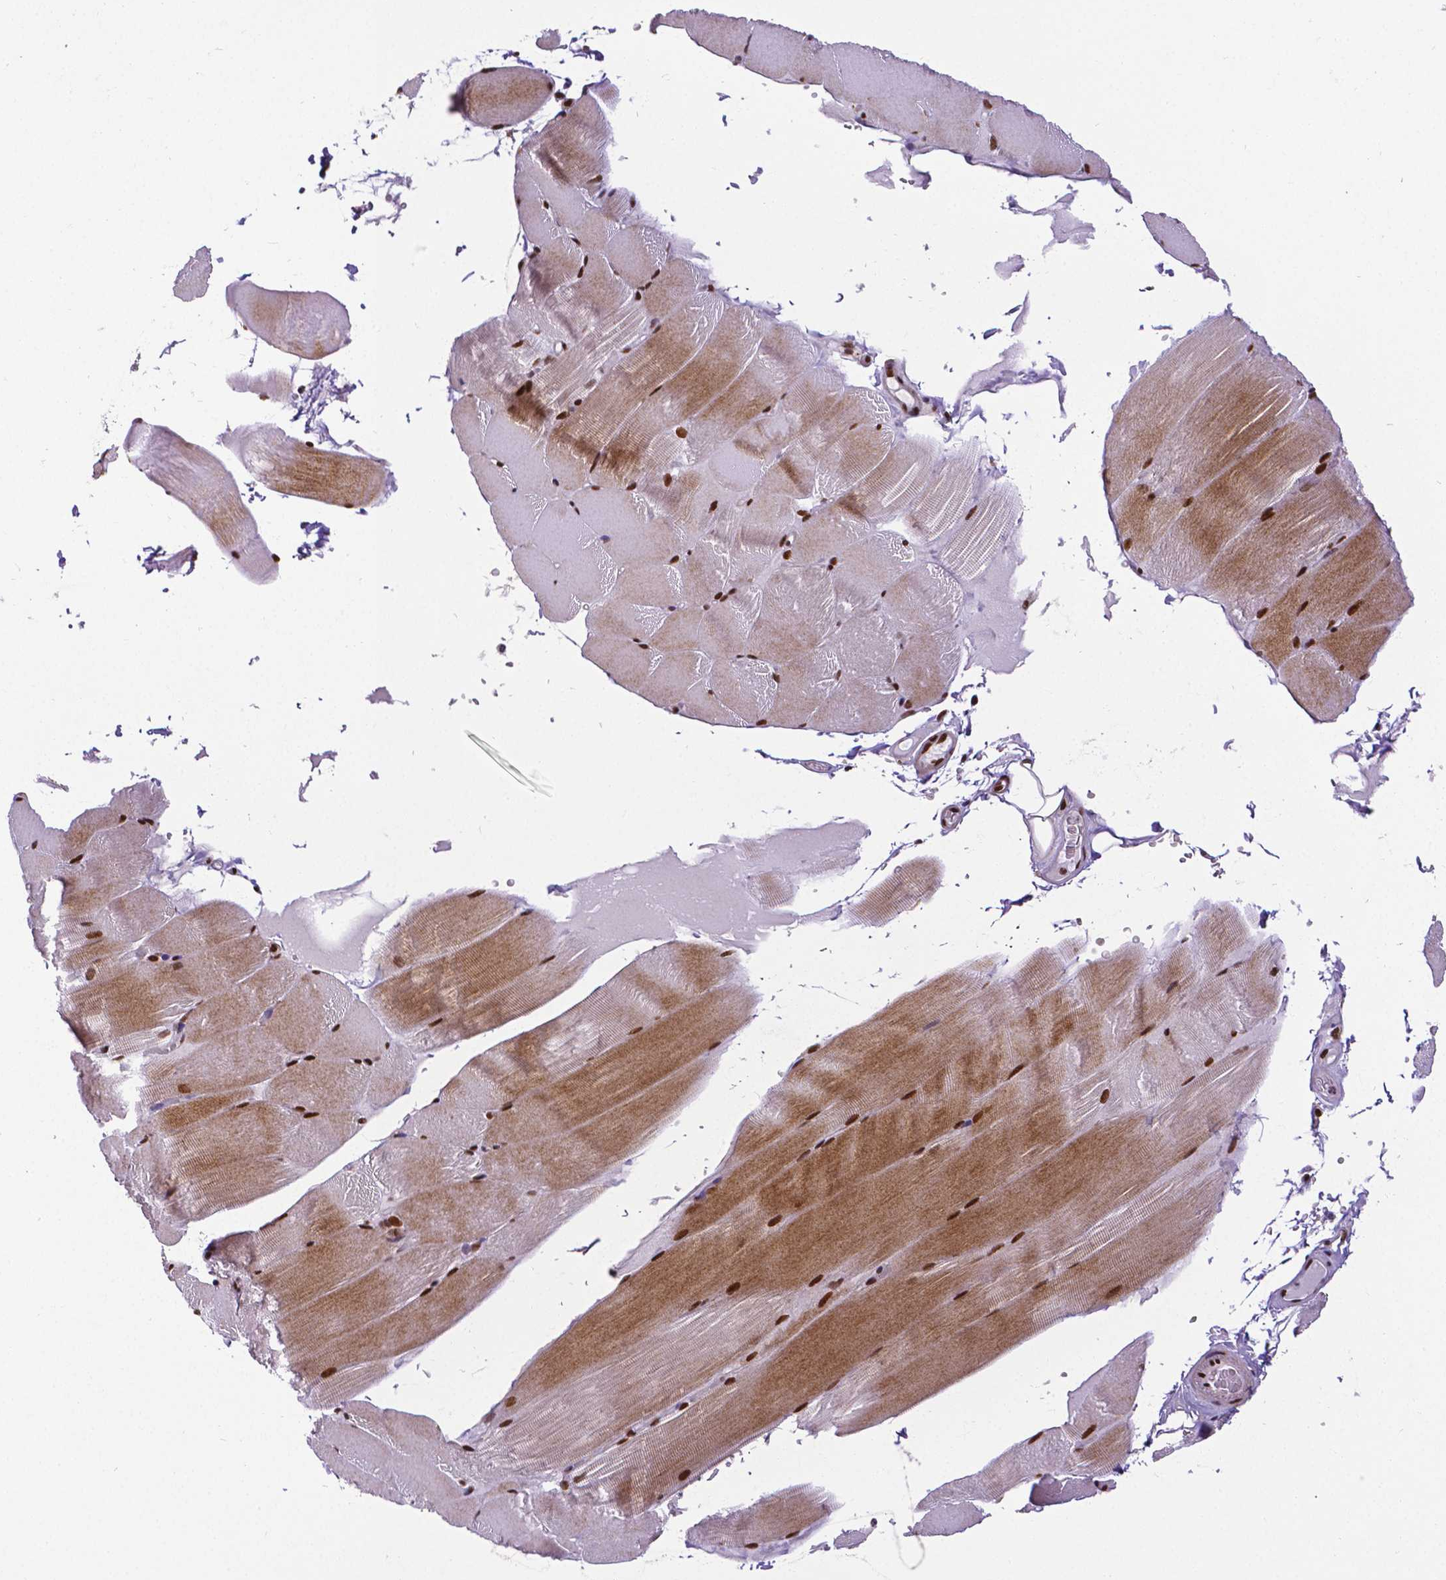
{"staining": {"intensity": "moderate", "quantity": ">75%", "location": "cytoplasmic/membranous,nuclear"}, "tissue": "skeletal muscle", "cell_type": "Myocytes", "image_type": "normal", "snomed": [{"axis": "morphology", "description": "Normal tissue, NOS"}, {"axis": "topography", "description": "Skeletal muscle"}], "caption": "Protein expression by immunohistochemistry (IHC) demonstrates moderate cytoplasmic/membranous,nuclear positivity in about >75% of myocytes in benign skeletal muscle.", "gene": "CTCF", "patient": {"sex": "female", "age": 37}}